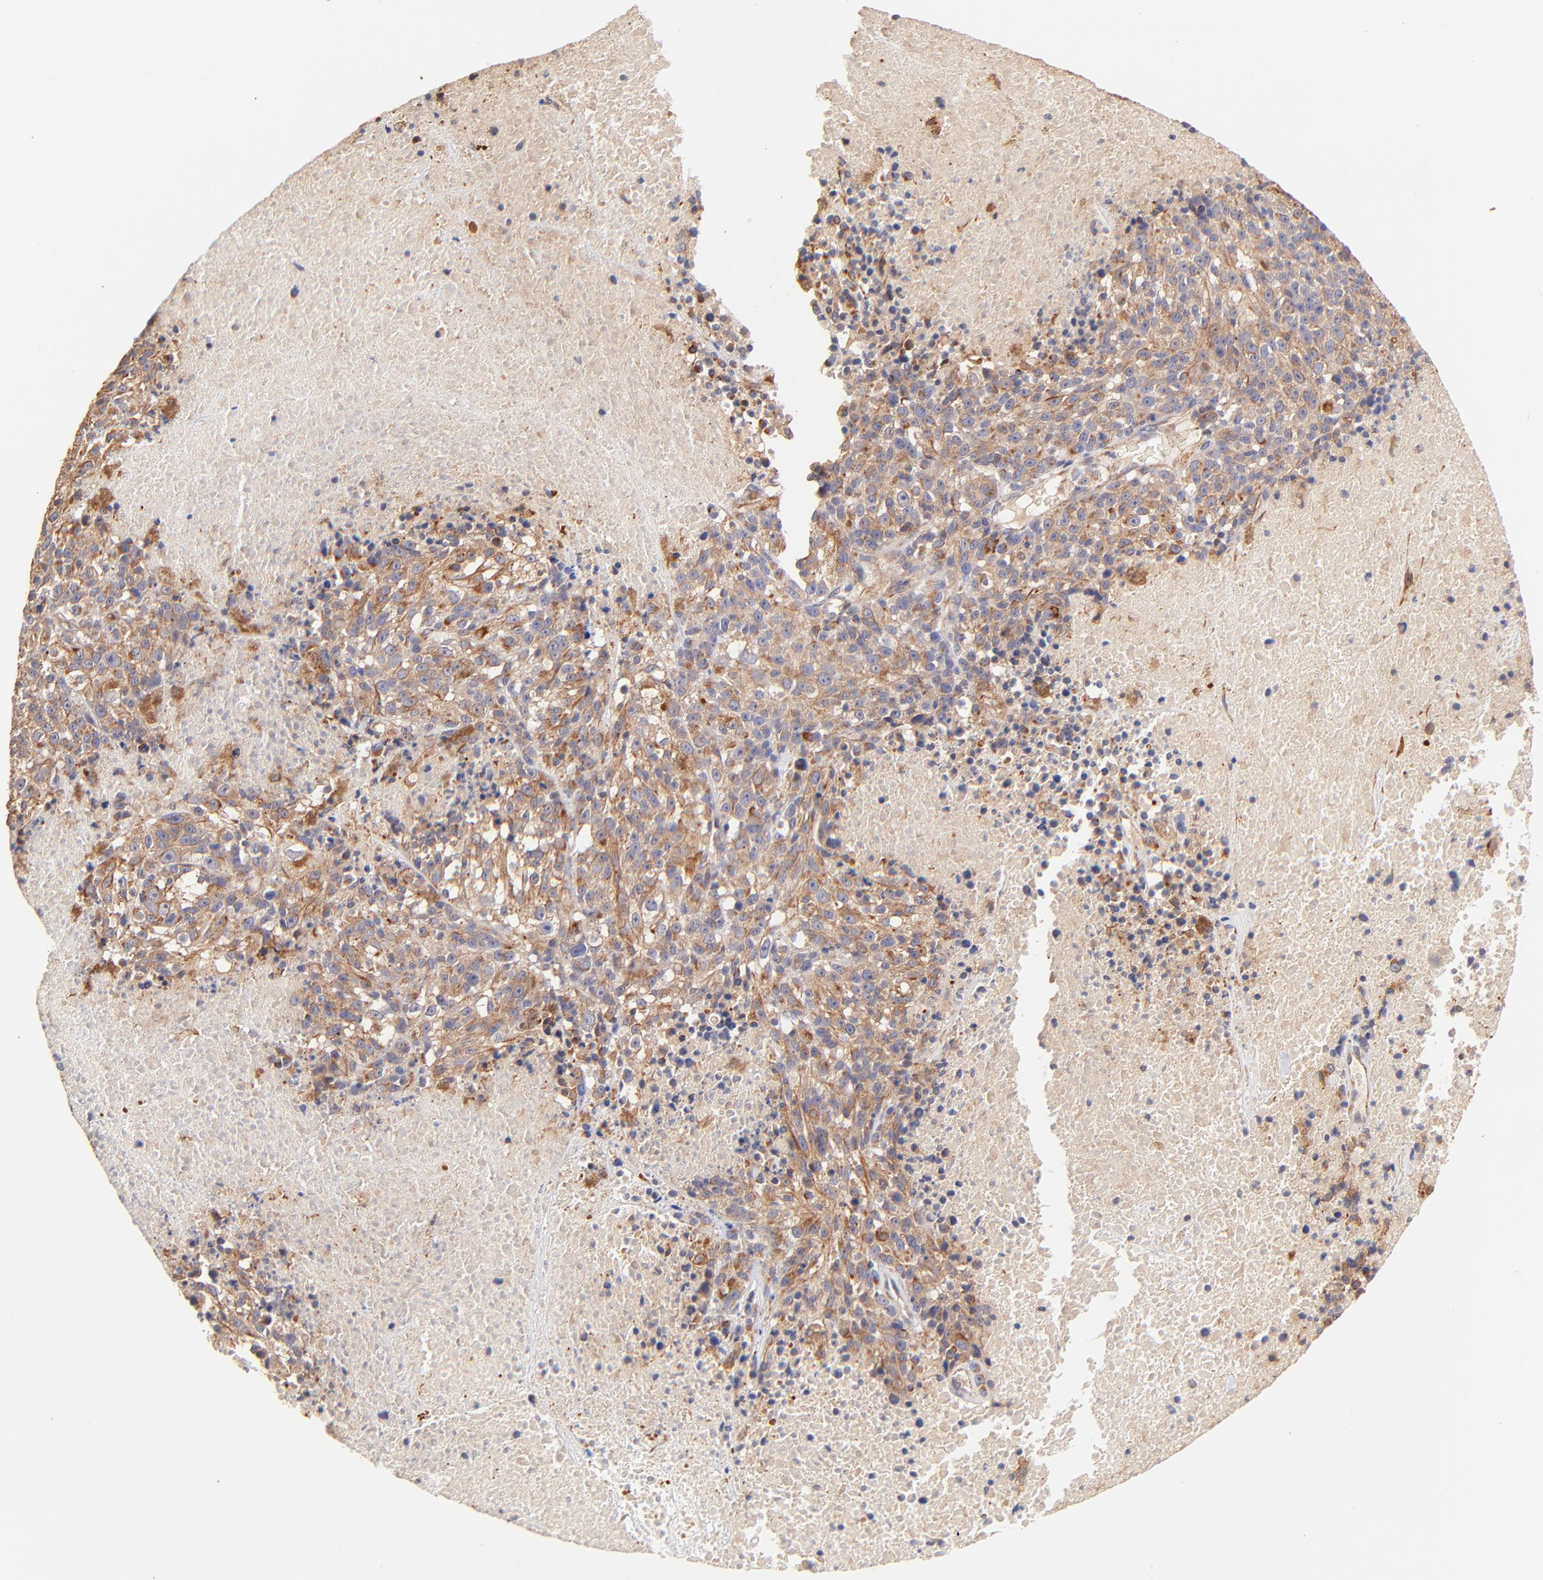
{"staining": {"intensity": "moderate", "quantity": ">75%", "location": "cytoplasmic/membranous"}, "tissue": "melanoma", "cell_type": "Tumor cells", "image_type": "cancer", "snomed": [{"axis": "morphology", "description": "Malignant melanoma, Metastatic site"}, {"axis": "topography", "description": "Cerebral cortex"}], "caption": "An IHC histopathology image of tumor tissue is shown. Protein staining in brown shows moderate cytoplasmic/membranous positivity in malignant melanoma (metastatic site) within tumor cells.", "gene": "TNFAIP3", "patient": {"sex": "female", "age": 52}}